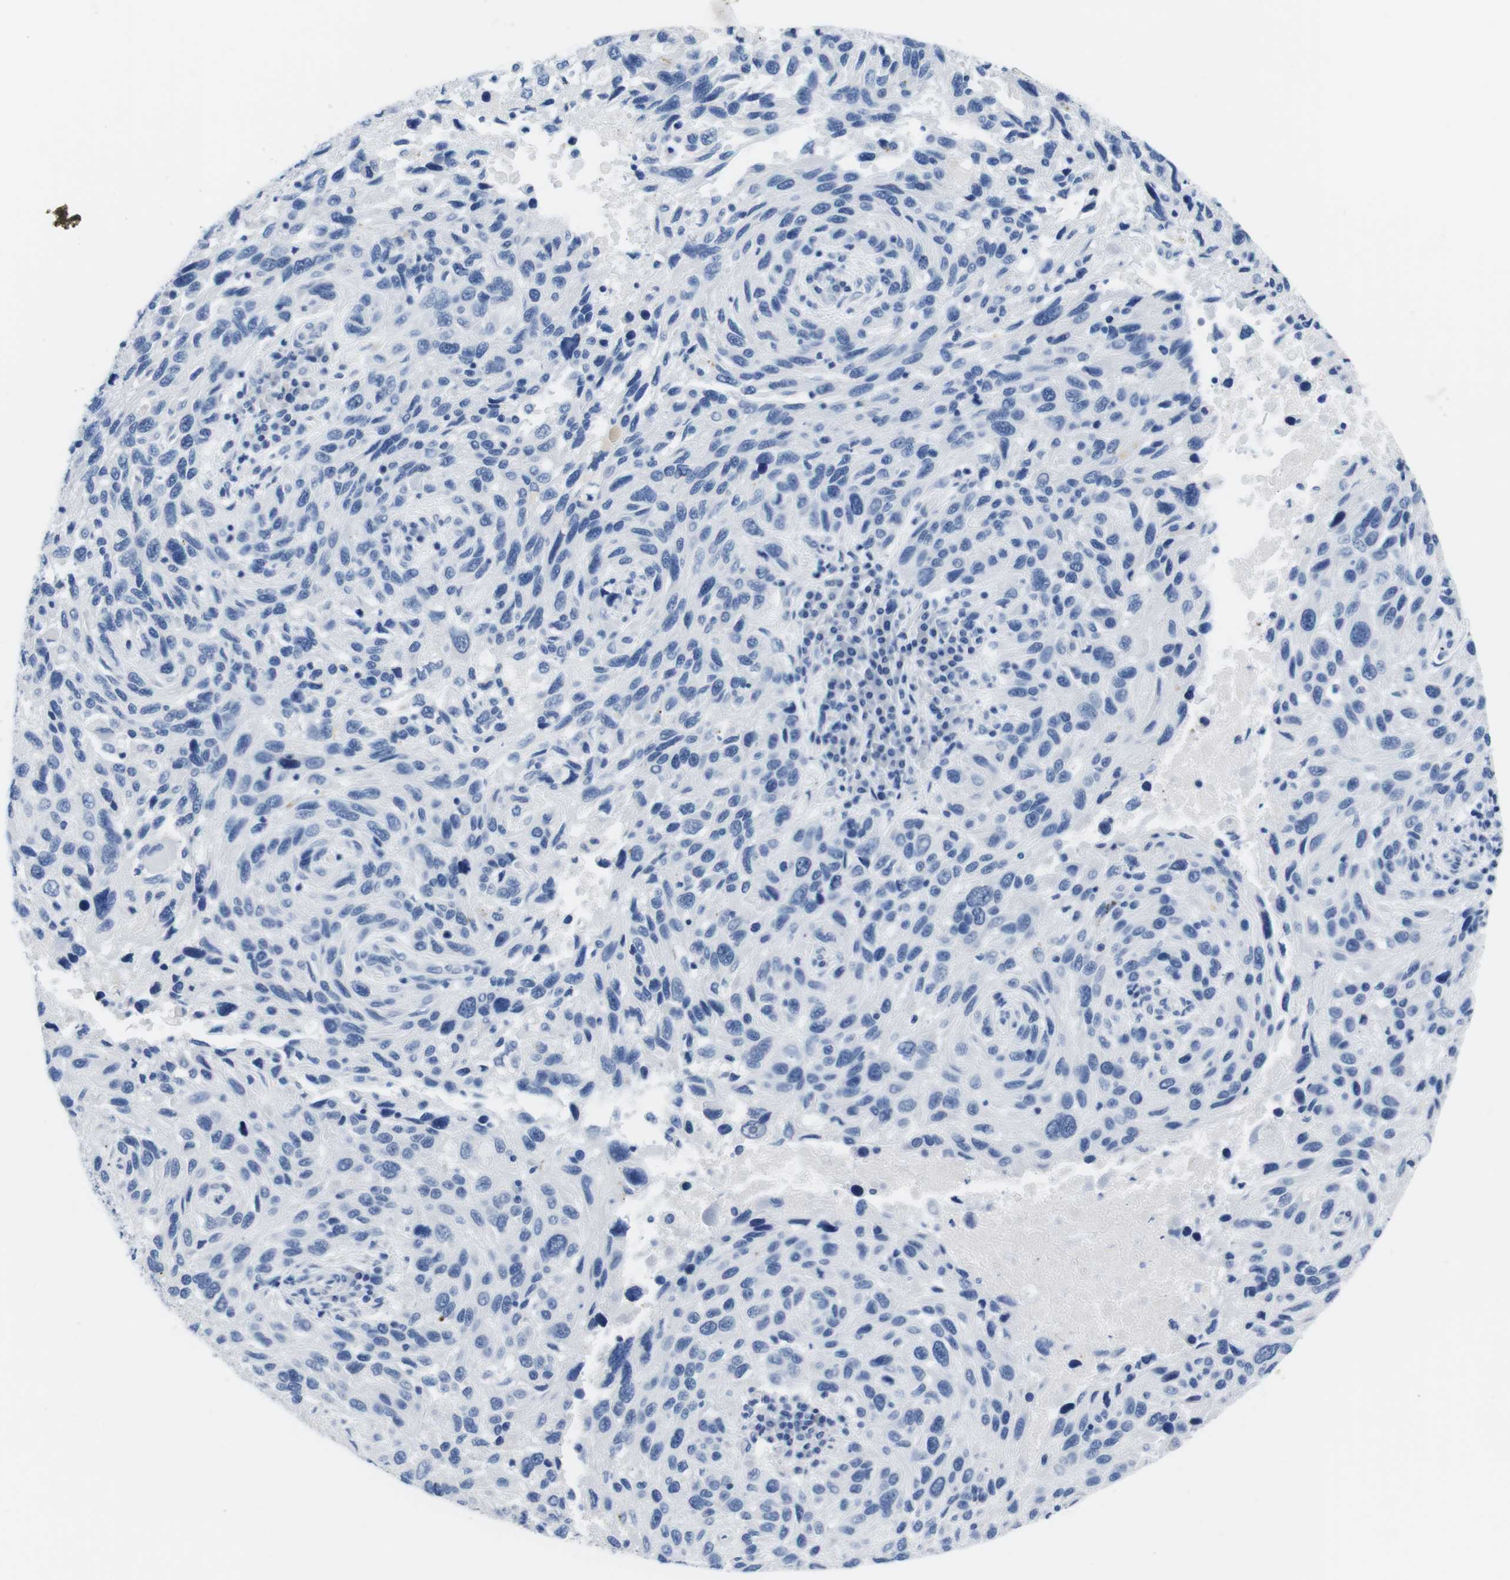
{"staining": {"intensity": "negative", "quantity": "none", "location": "none"}, "tissue": "melanoma", "cell_type": "Tumor cells", "image_type": "cancer", "snomed": [{"axis": "morphology", "description": "Malignant melanoma, NOS"}, {"axis": "topography", "description": "Skin"}], "caption": "A photomicrograph of human melanoma is negative for staining in tumor cells.", "gene": "MAP6", "patient": {"sex": "male", "age": 53}}